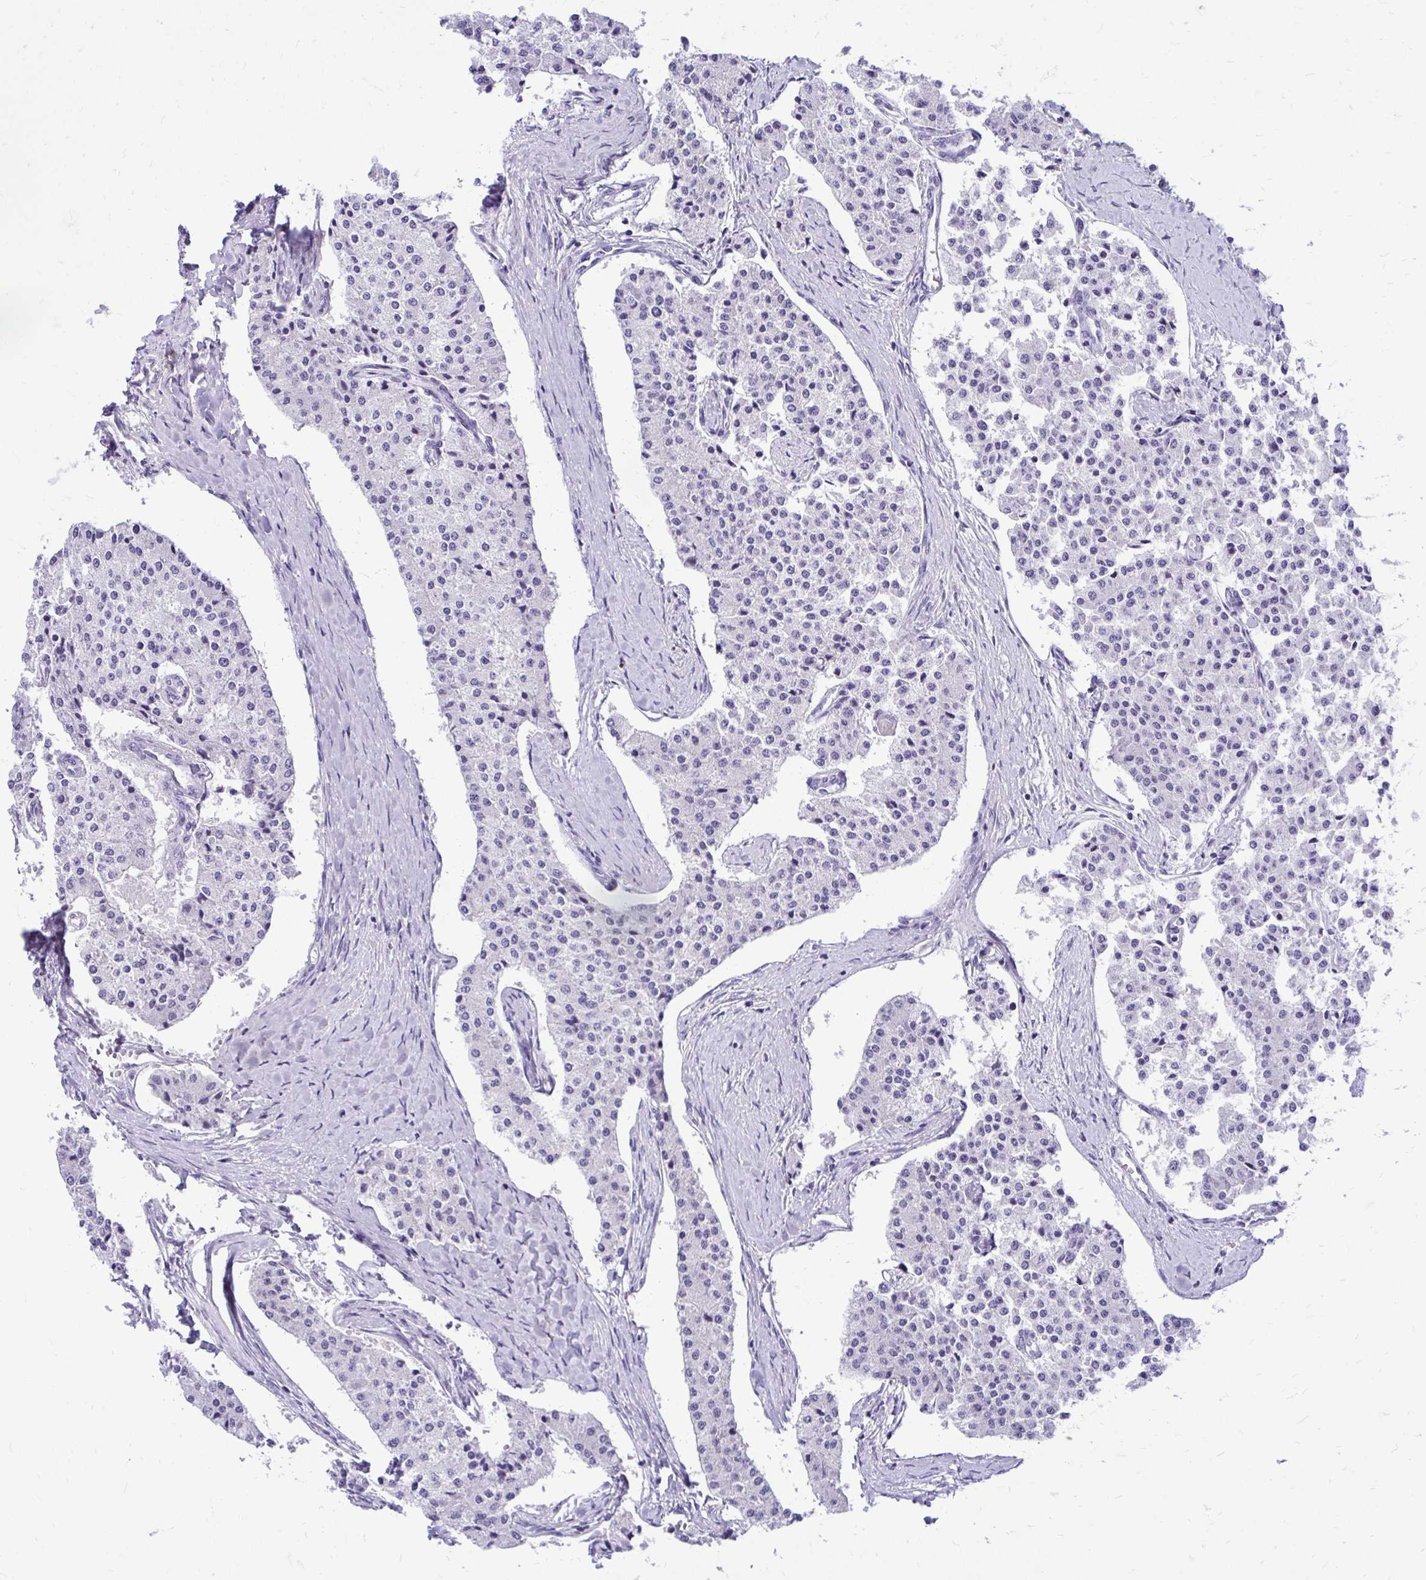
{"staining": {"intensity": "negative", "quantity": "none", "location": "none"}, "tissue": "carcinoid", "cell_type": "Tumor cells", "image_type": "cancer", "snomed": [{"axis": "morphology", "description": "Carcinoid, malignant, NOS"}, {"axis": "topography", "description": "Colon"}], "caption": "There is no significant expression in tumor cells of malignant carcinoid.", "gene": "NIFK", "patient": {"sex": "female", "age": 52}}